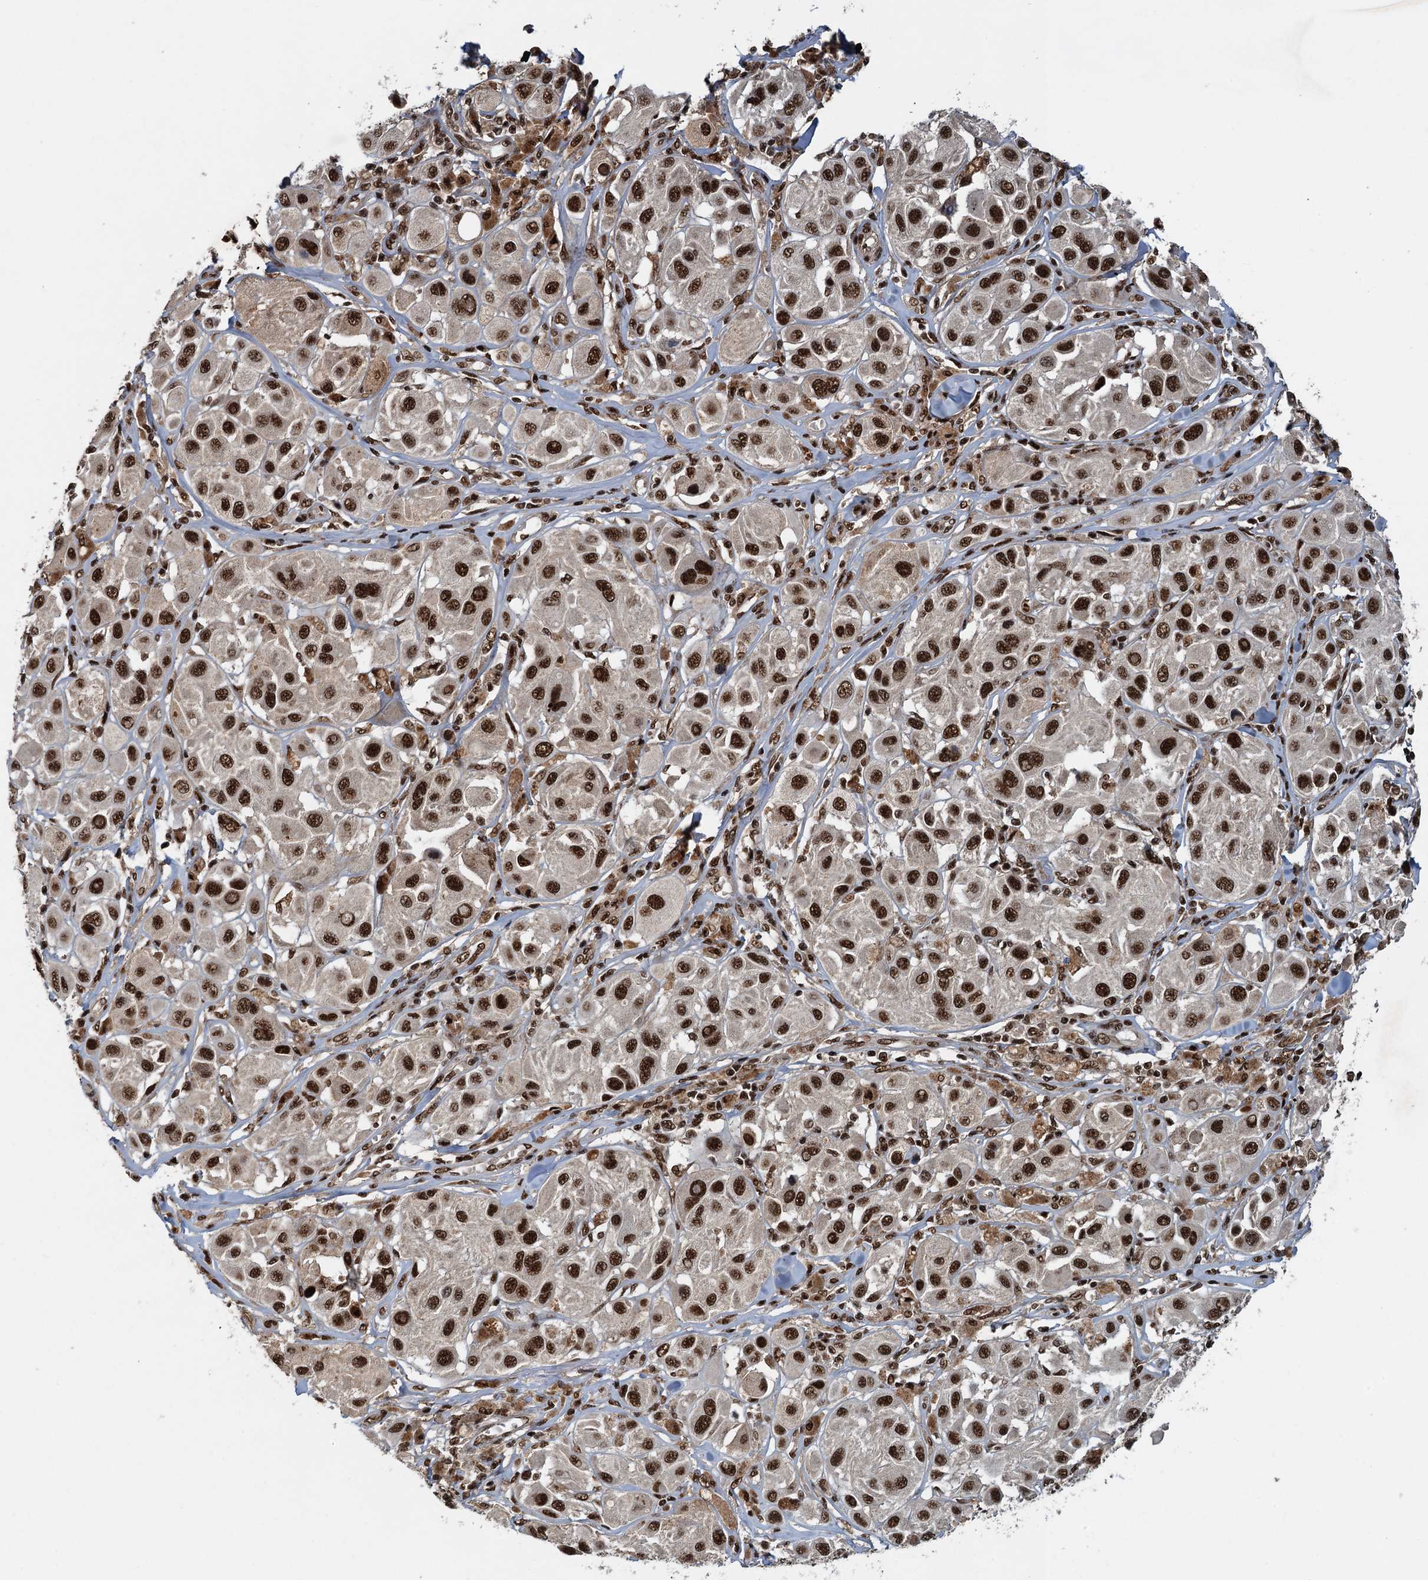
{"staining": {"intensity": "strong", "quantity": ">75%", "location": "nuclear"}, "tissue": "melanoma", "cell_type": "Tumor cells", "image_type": "cancer", "snomed": [{"axis": "morphology", "description": "Malignant melanoma, Metastatic site"}, {"axis": "topography", "description": "Skin"}], "caption": "A micrograph of human malignant melanoma (metastatic site) stained for a protein exhibits strong nuclear brown staining in tumor cells.", "gene": "ZC3H18", "patient": {"sex": "male", "age": 41}}